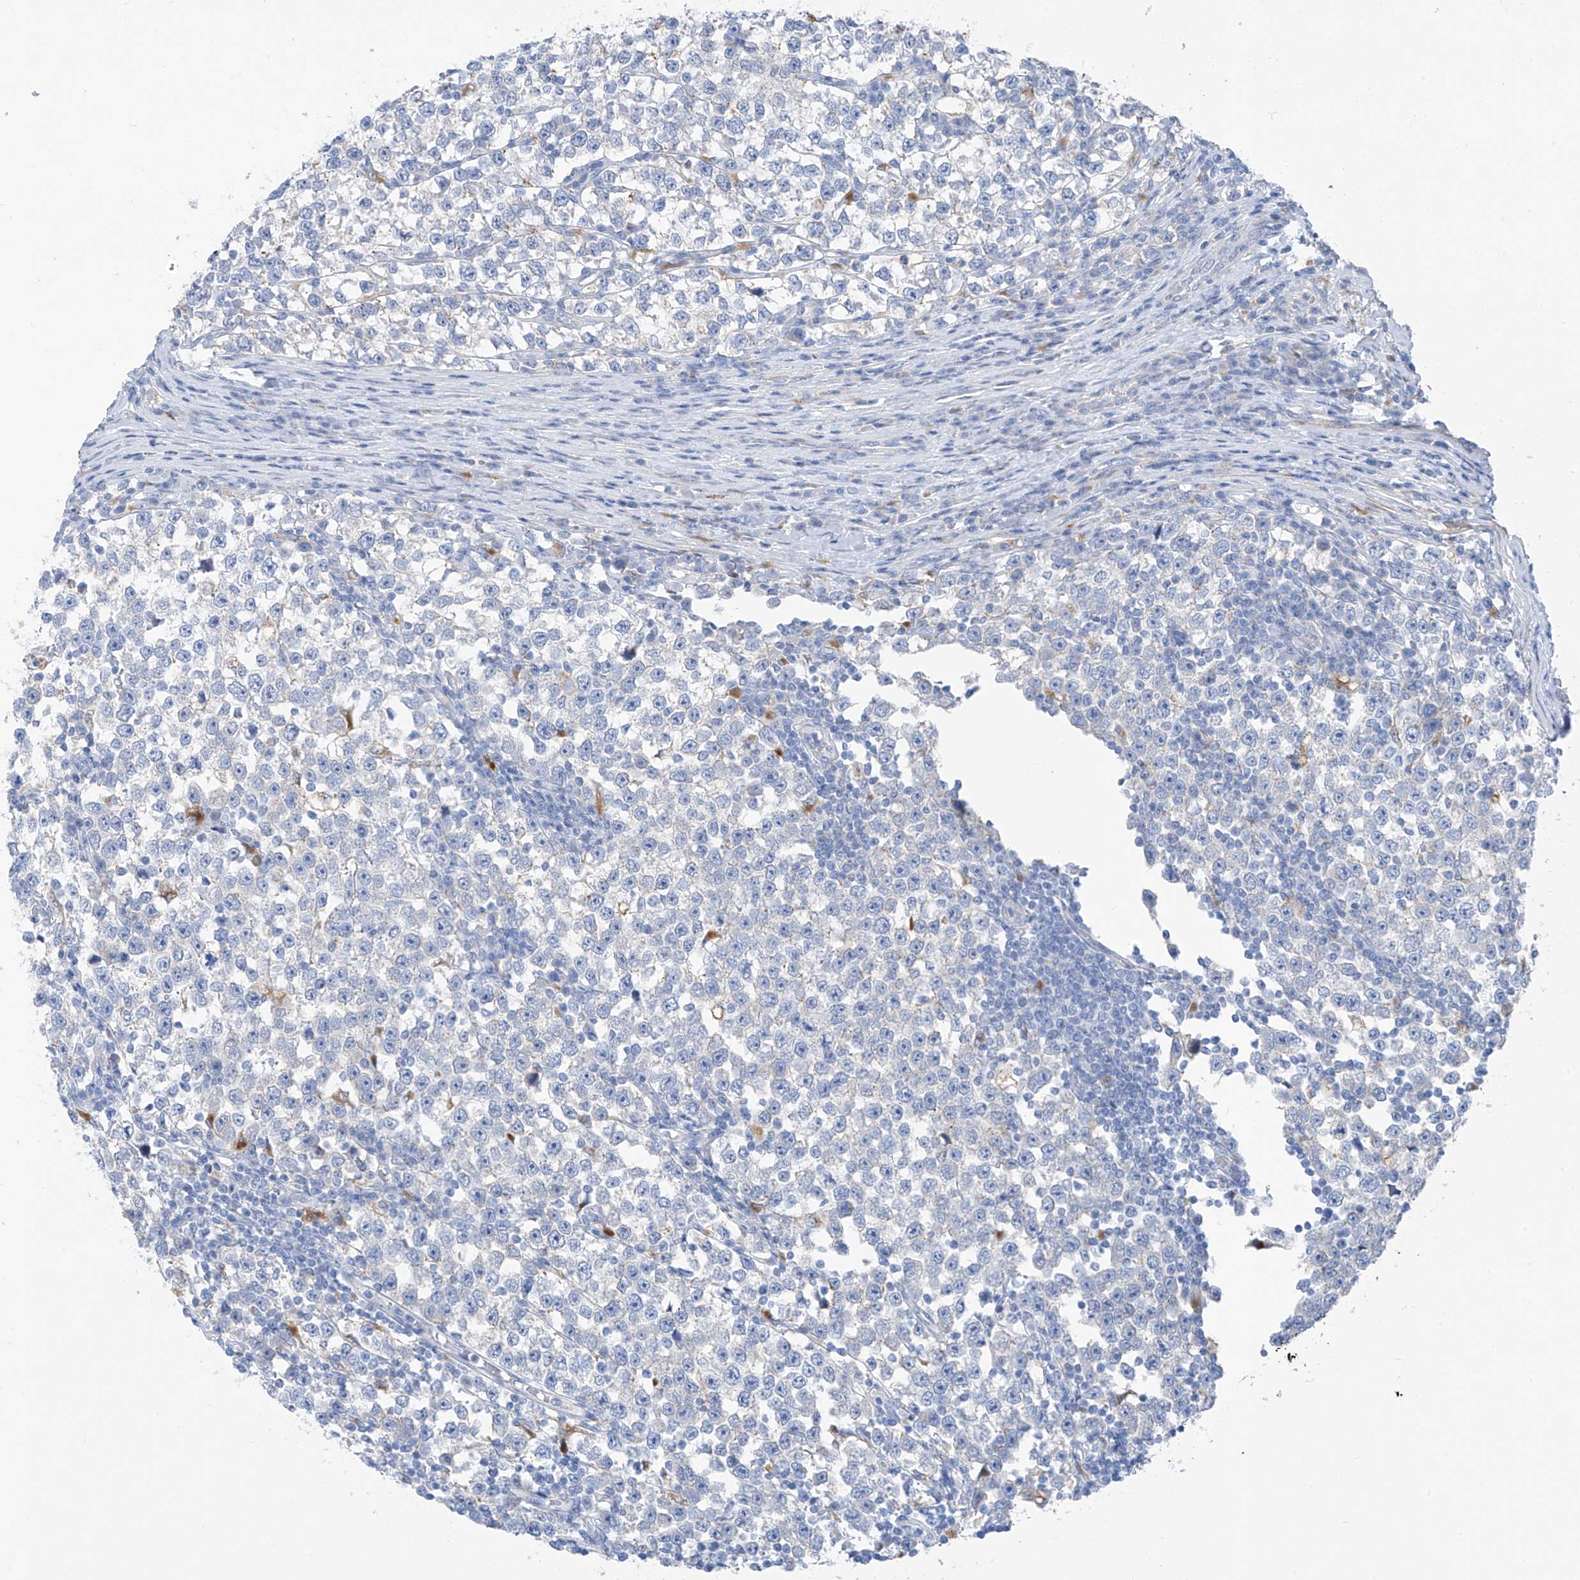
{"staining": {"intensity": "negative", "quantity": "none", "location": "none"}, "tissue": "testis cancer", "cell_type": "Tumor cells", "image_type": "cancer", "snomed": [{"axis": "morphology", "description": "Normal tissue, NOS"}, {"axis": "morphology", "description": "Seminoma, NOS"}, {"axis": "topography", "description": "Testis"}], "caption": "Immunohistochemistry (IHC) photomicrograph of testis cancer (seminoma) stained for a protein (brown), which exhibits no expression in tumor cells. The staining is performed using DAB brown chromogen with nuclei counter-stained in using hematoxylin.", "gene": "GLMP", "patient": {"sex": "male", "age": 43}}